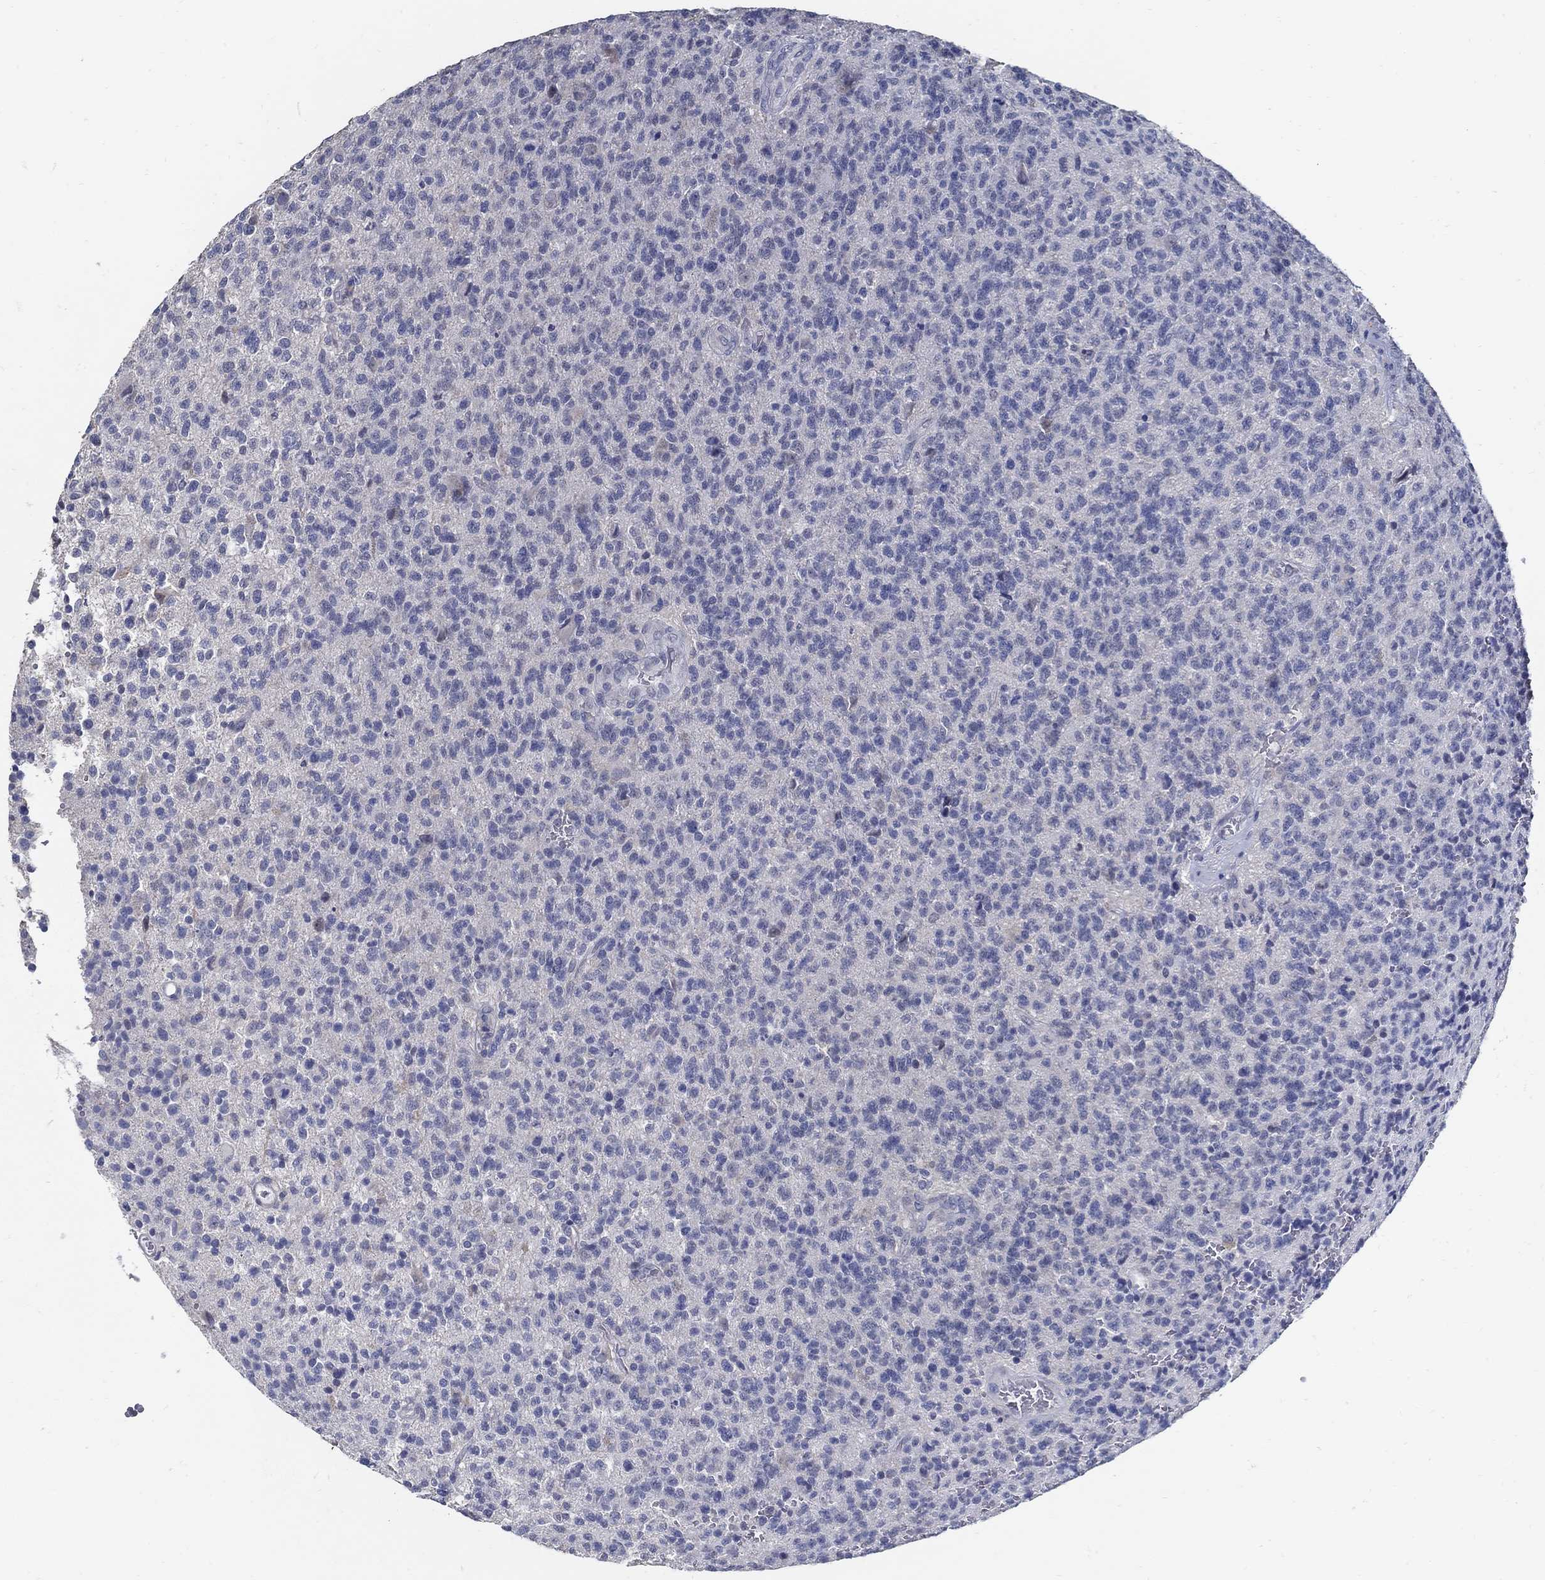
{"staining": {"intensity": "negative", "quantity": "none", "location": "none"}, "tissue": "glioma", "cell_type": "Tumor cells", "image_type": "cancer", "snomed": [{"axis": "morphology", "description": "Glioma, malignant, High grade"}, {"axis": "topography", "description": "Brain"}], "caption": "Tumor cells show no significant protein positivity in glioma.", "gene": "USP29", "patient": {"sex": "male", "age": 56}}